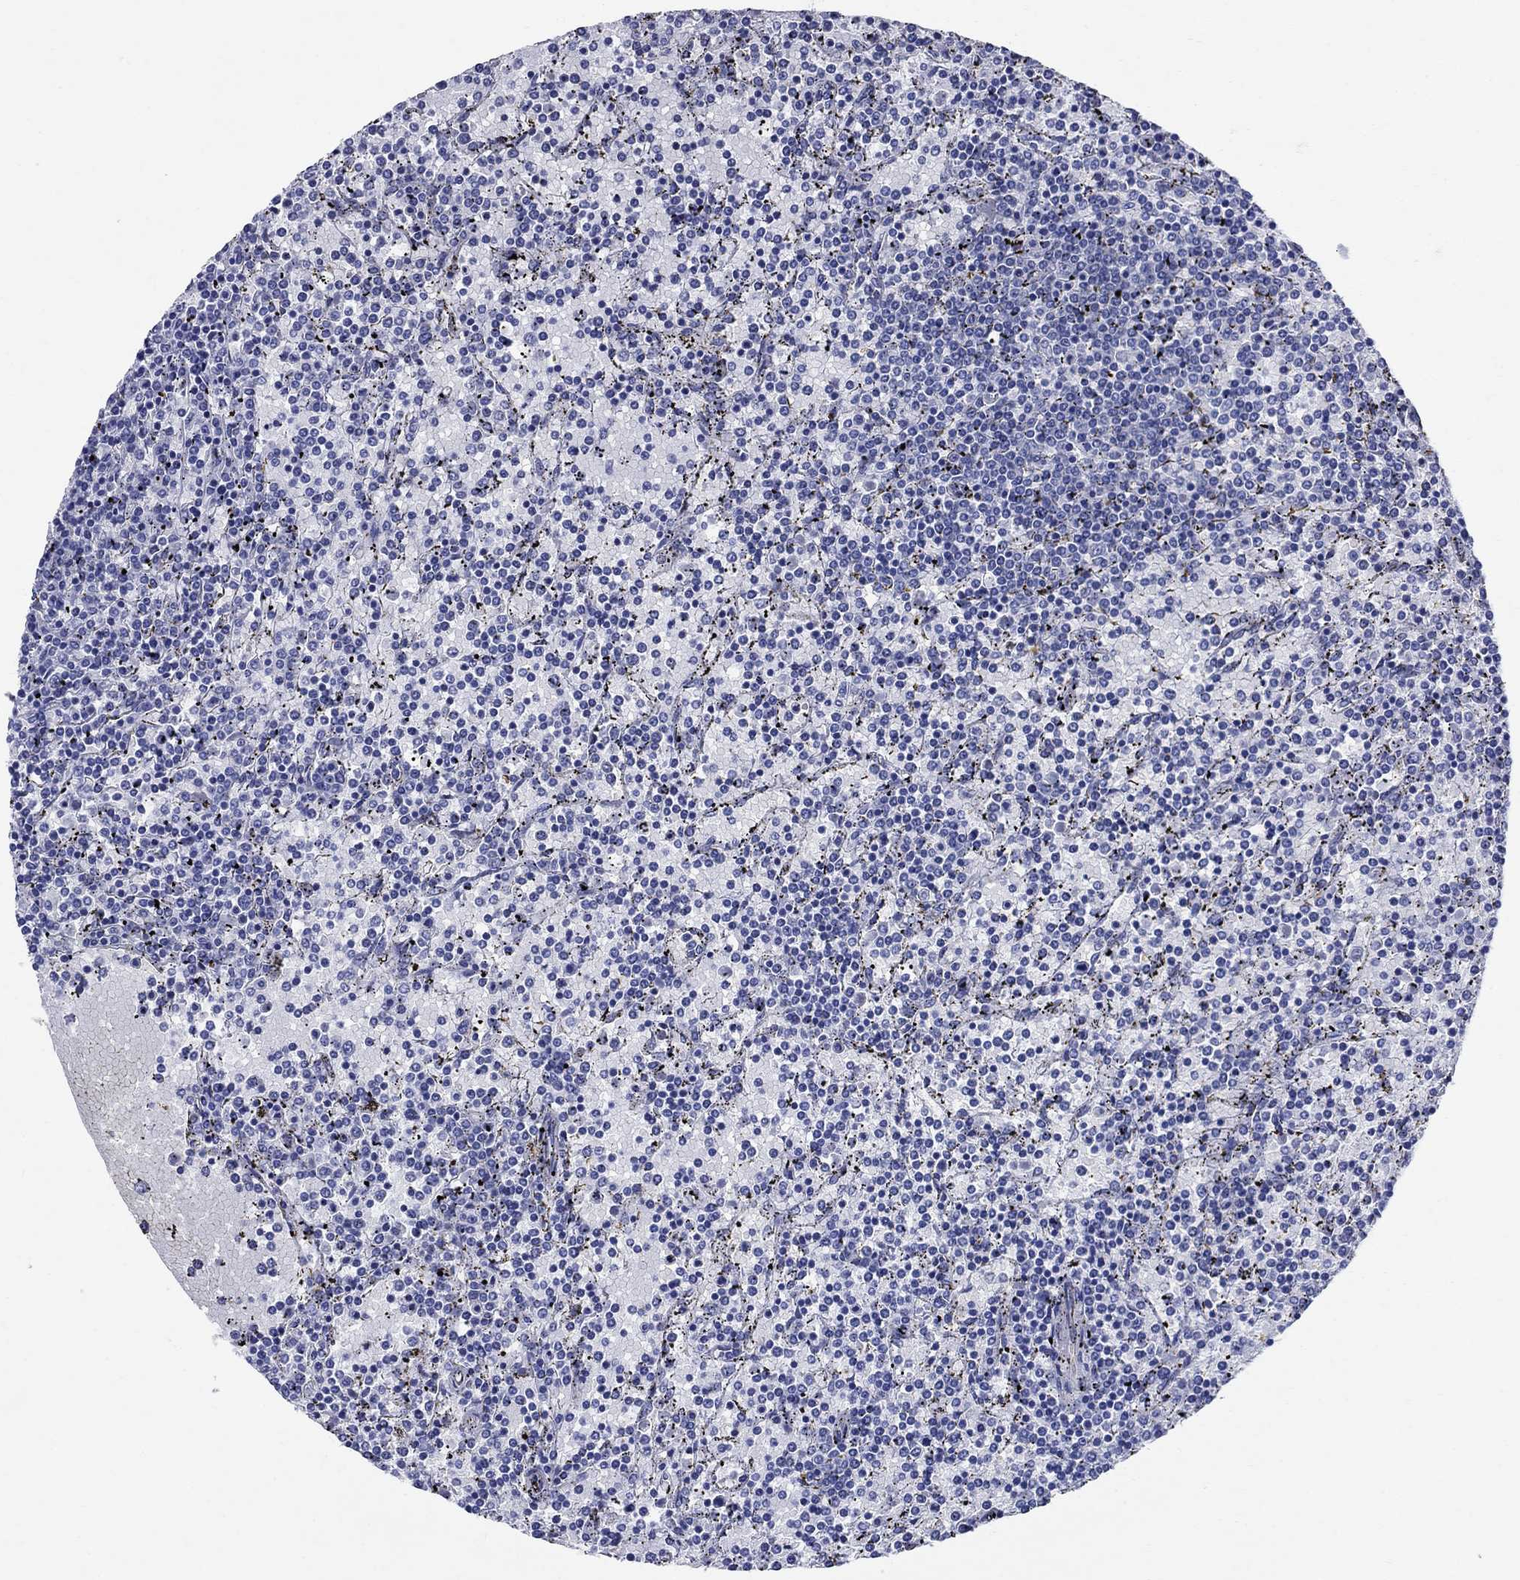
{"staining": {"intensity": "negative", "quantity": "none", "location": "none"}, "tissue": "lymphoma", "cell_type": "Tumor cells", "image_type": "cancer", "snomed": [{"axis": "morphology", "description": "Malignant lymphoma, non-Hodgkin's type, Low grade"}, {"axis": "topography", "description": "Spleen"}], "caption": "High power microscopy photomicrograph of an immunohistochemistry (IHC) micrograph of malignant lymphoma, non-Hodgkin's type (low-grade), revealing no significant expression in tumor cells. (Stains: DAB (3,3'-diaminobenzidine) immunohistochemistry (IHC) with hematoxylin counter stain, Microscopy: brightfield microscopy at high magnification).", "gene": "SMCP", "patient": {"sex": "female", "age": 77}}